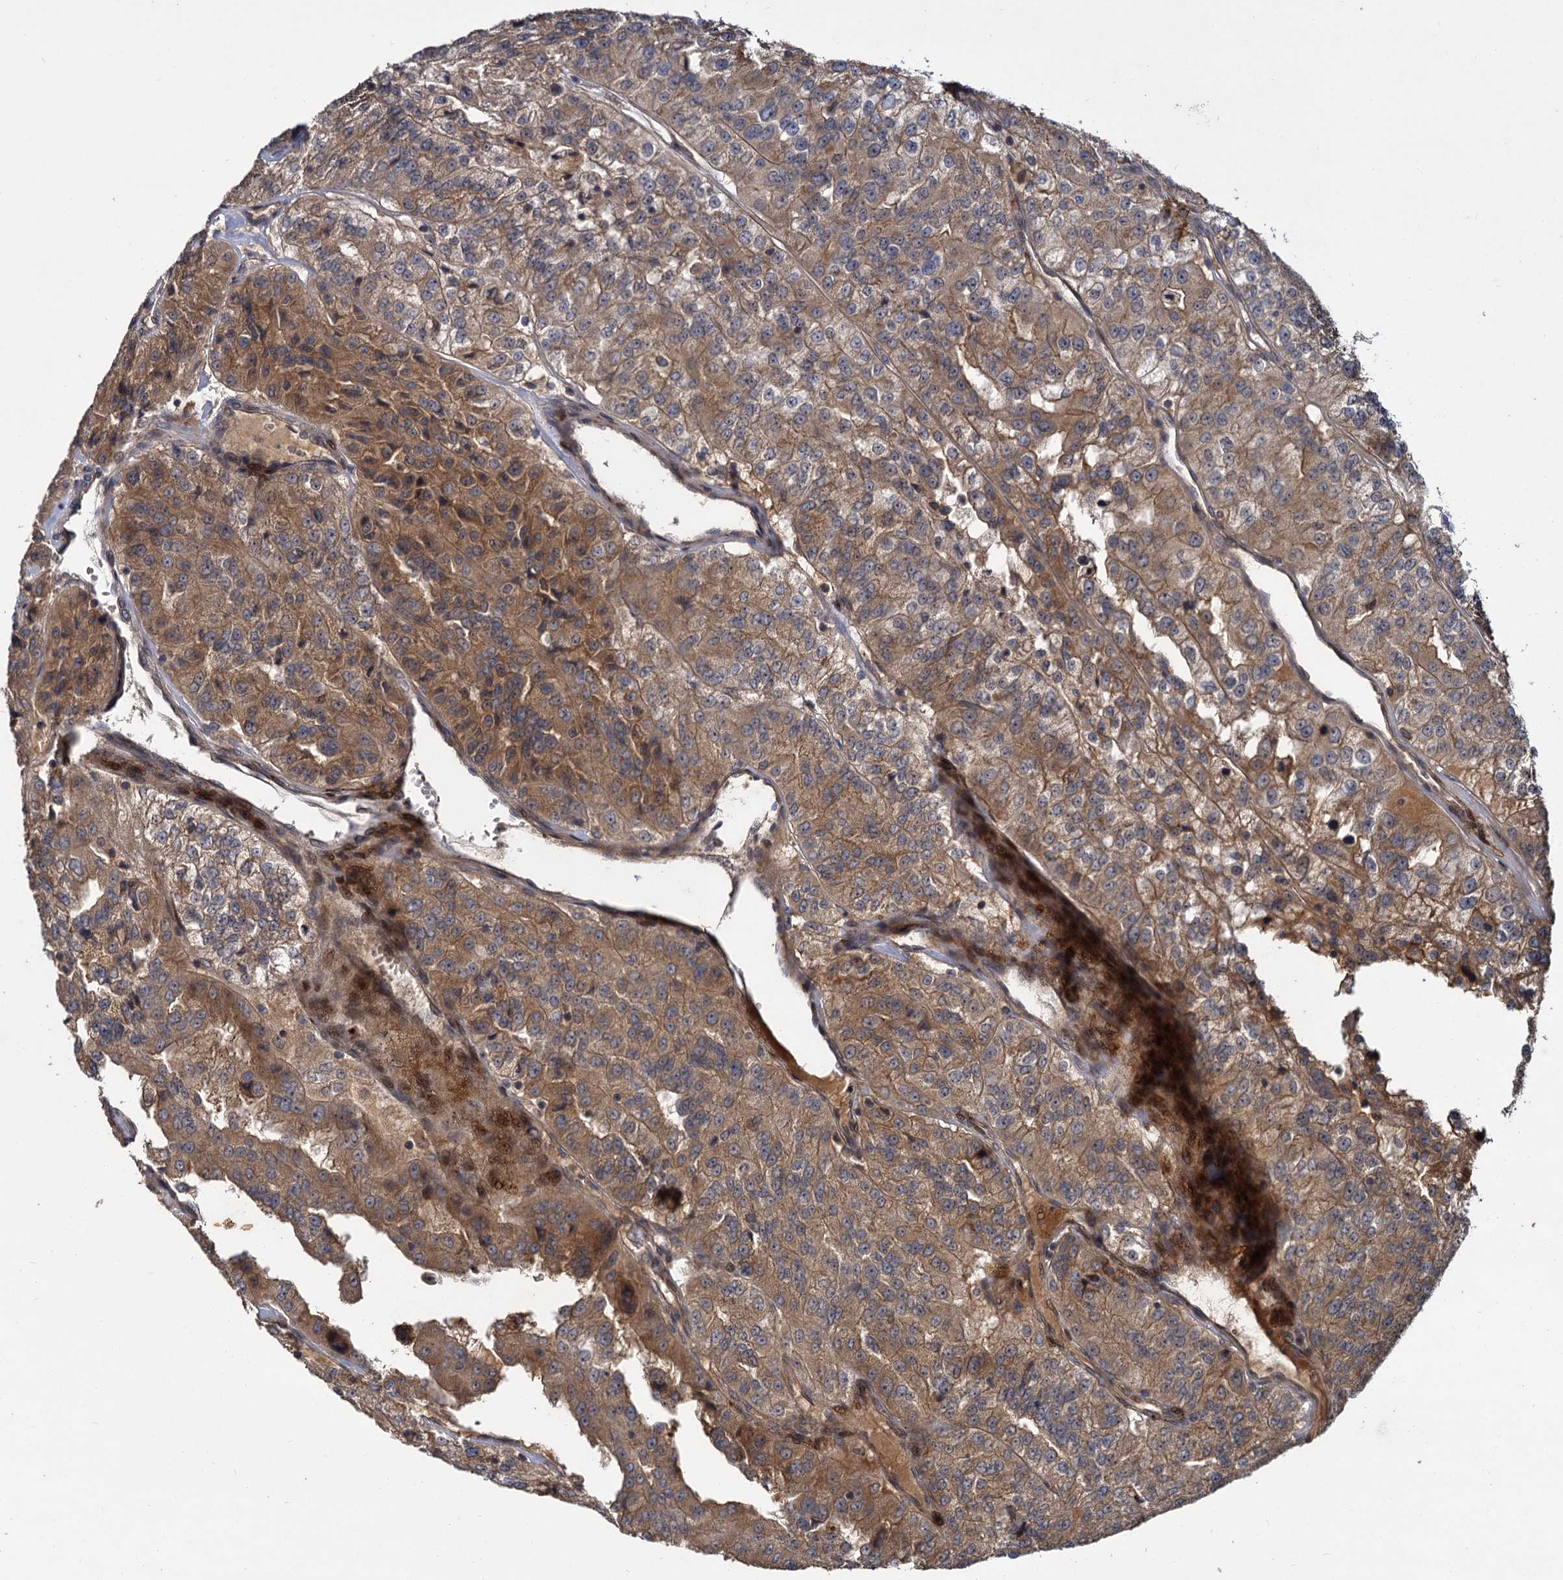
{"staining": {"intensity": "moderate", "quantity": ">75%", "location": "cytoplasmic/membranous"}, "tissue": "renal cancer", "cell_type": "Tumor cells", "image_type": "cancer", "snomed": [{"axis": "morphology", "description": "Adenocarcinoma, NOS"}, {"axis": "topography", "description": "Kidney"}], "caption": "Immunohistochemistry histopathology image of neoplastic tissue: human renal adenocarcinoma stained using immunohistochemistry (IHC) exhibits medium levels of moderate protein expression localized specifically in the cytoplasmic/membranous of tumor cells, appearing as a cytoplasmic/membranous brown color.", "gene": "INPPL1", "patient": {"sex": "female", "age": 63}}